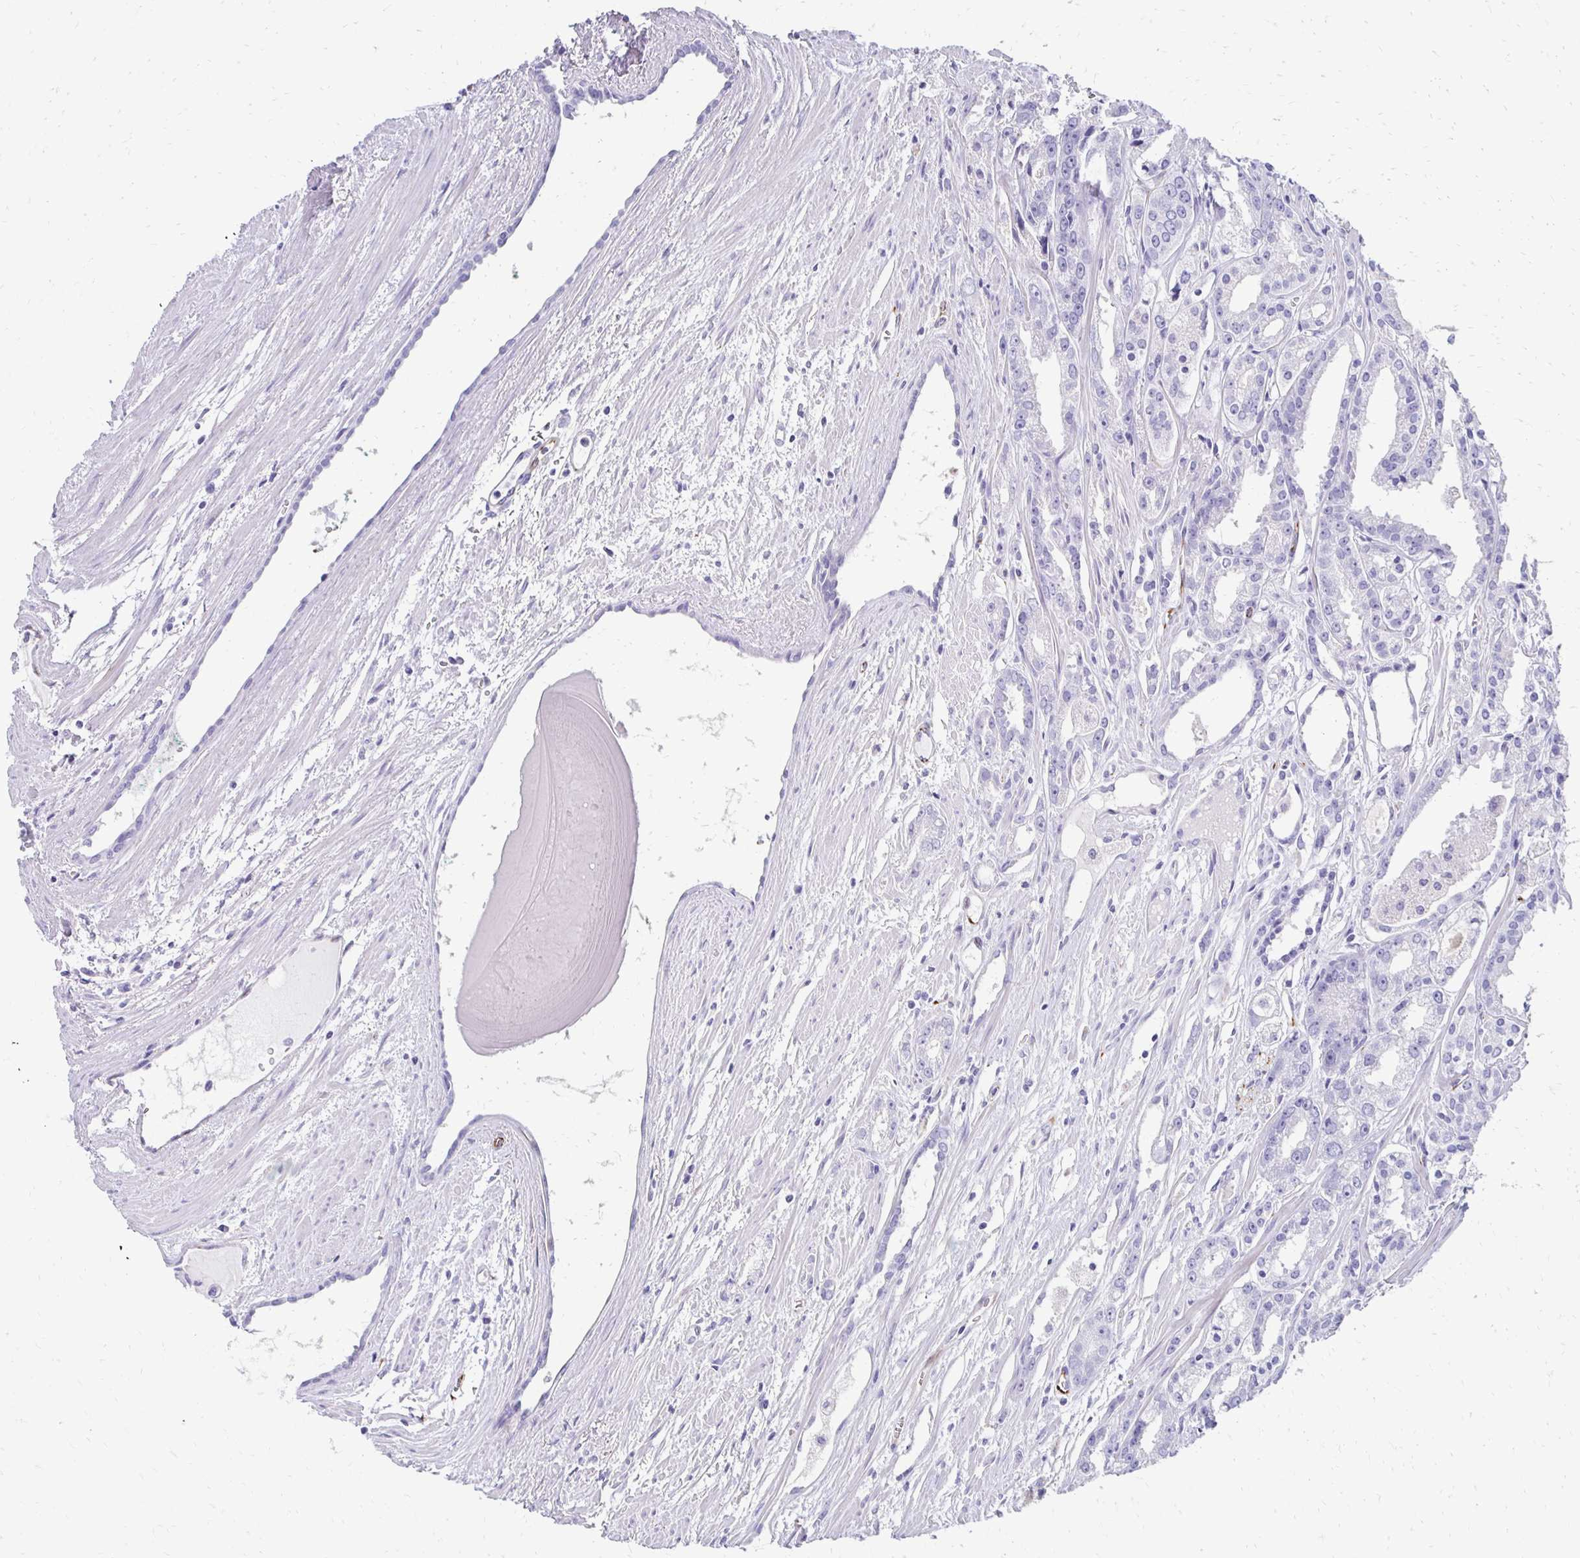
{"staining": {"intensity": "negative", "quantity": "none", "location": "none"}, "tissue": "prostate cancer", "cell_type": "Tumor cells", "image_type": "cancer", "snomed": [{"axis": "morphology", "description": "Adenocarcinoma, High grade"}, {"axis": "topography", "description": "Prostate"}], "caption": "Immunohistochemistry (IHC) micrograph of human prostate cancer (high-grade adenocarcinoma) stained for a protein (brown), which exhibits no positivity in tumor cells.", "gene": "TMEM54", "patient": {"sex": "male", "age": 68}}